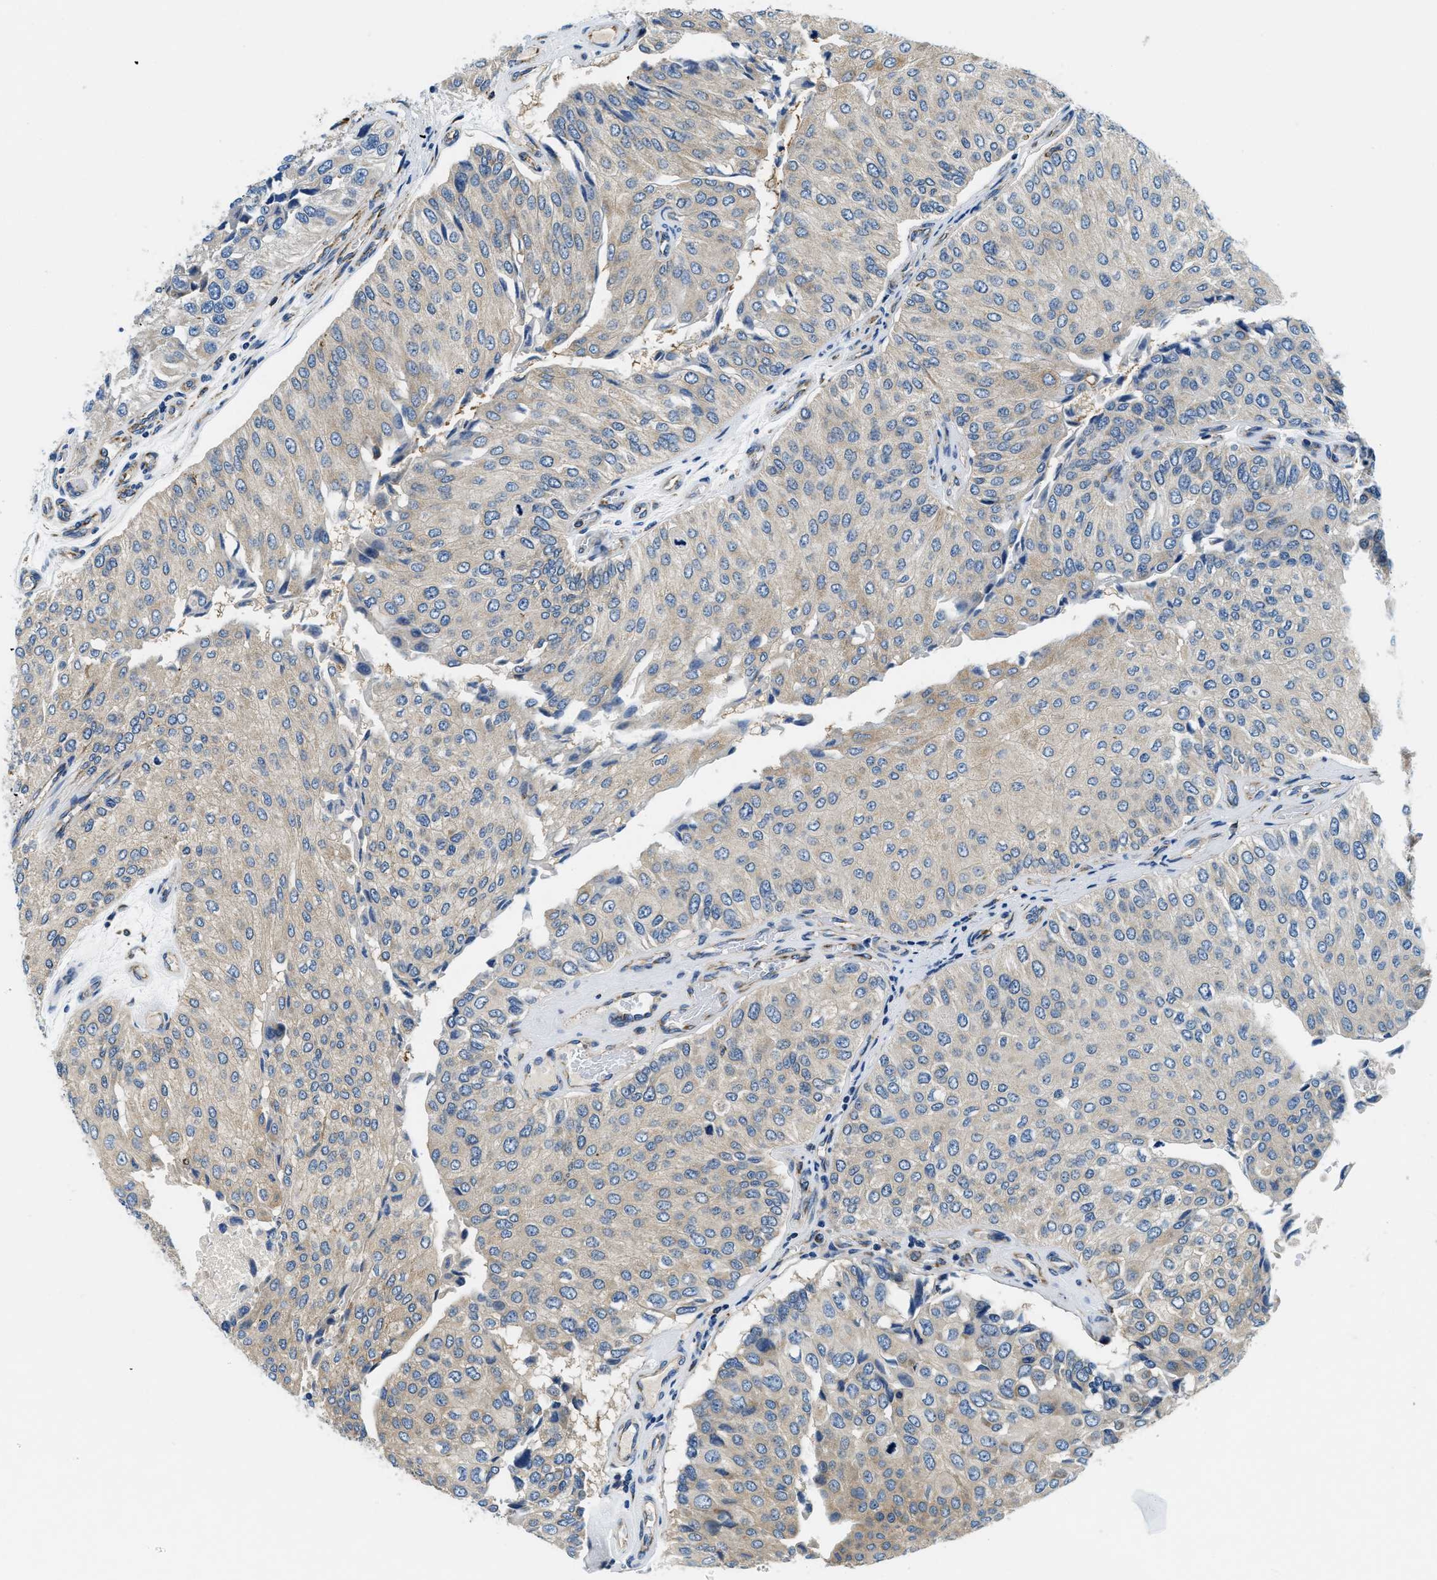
{"staining": {"intensity": "negative", "quantity": "none", "location": "none"}, "tissue": "urothelial cancer", "cell_type": "Tumor cells", "image_type": "cancer", "snomed": [{"axis": "morphology", "description": "Urothelial carcinoma, High grade"}, {"axis": "topography", "description": "Kidney"}, {"axis": "topography", "description": "Urinary bladder"}], "caption": "A histopathology image of high-grade urothelial carcinoma stained for a protein demonstrates no brown staining in tumor cells.", "gene": "SAMD4B", "patient": {"sex": "male", "age": 77}}